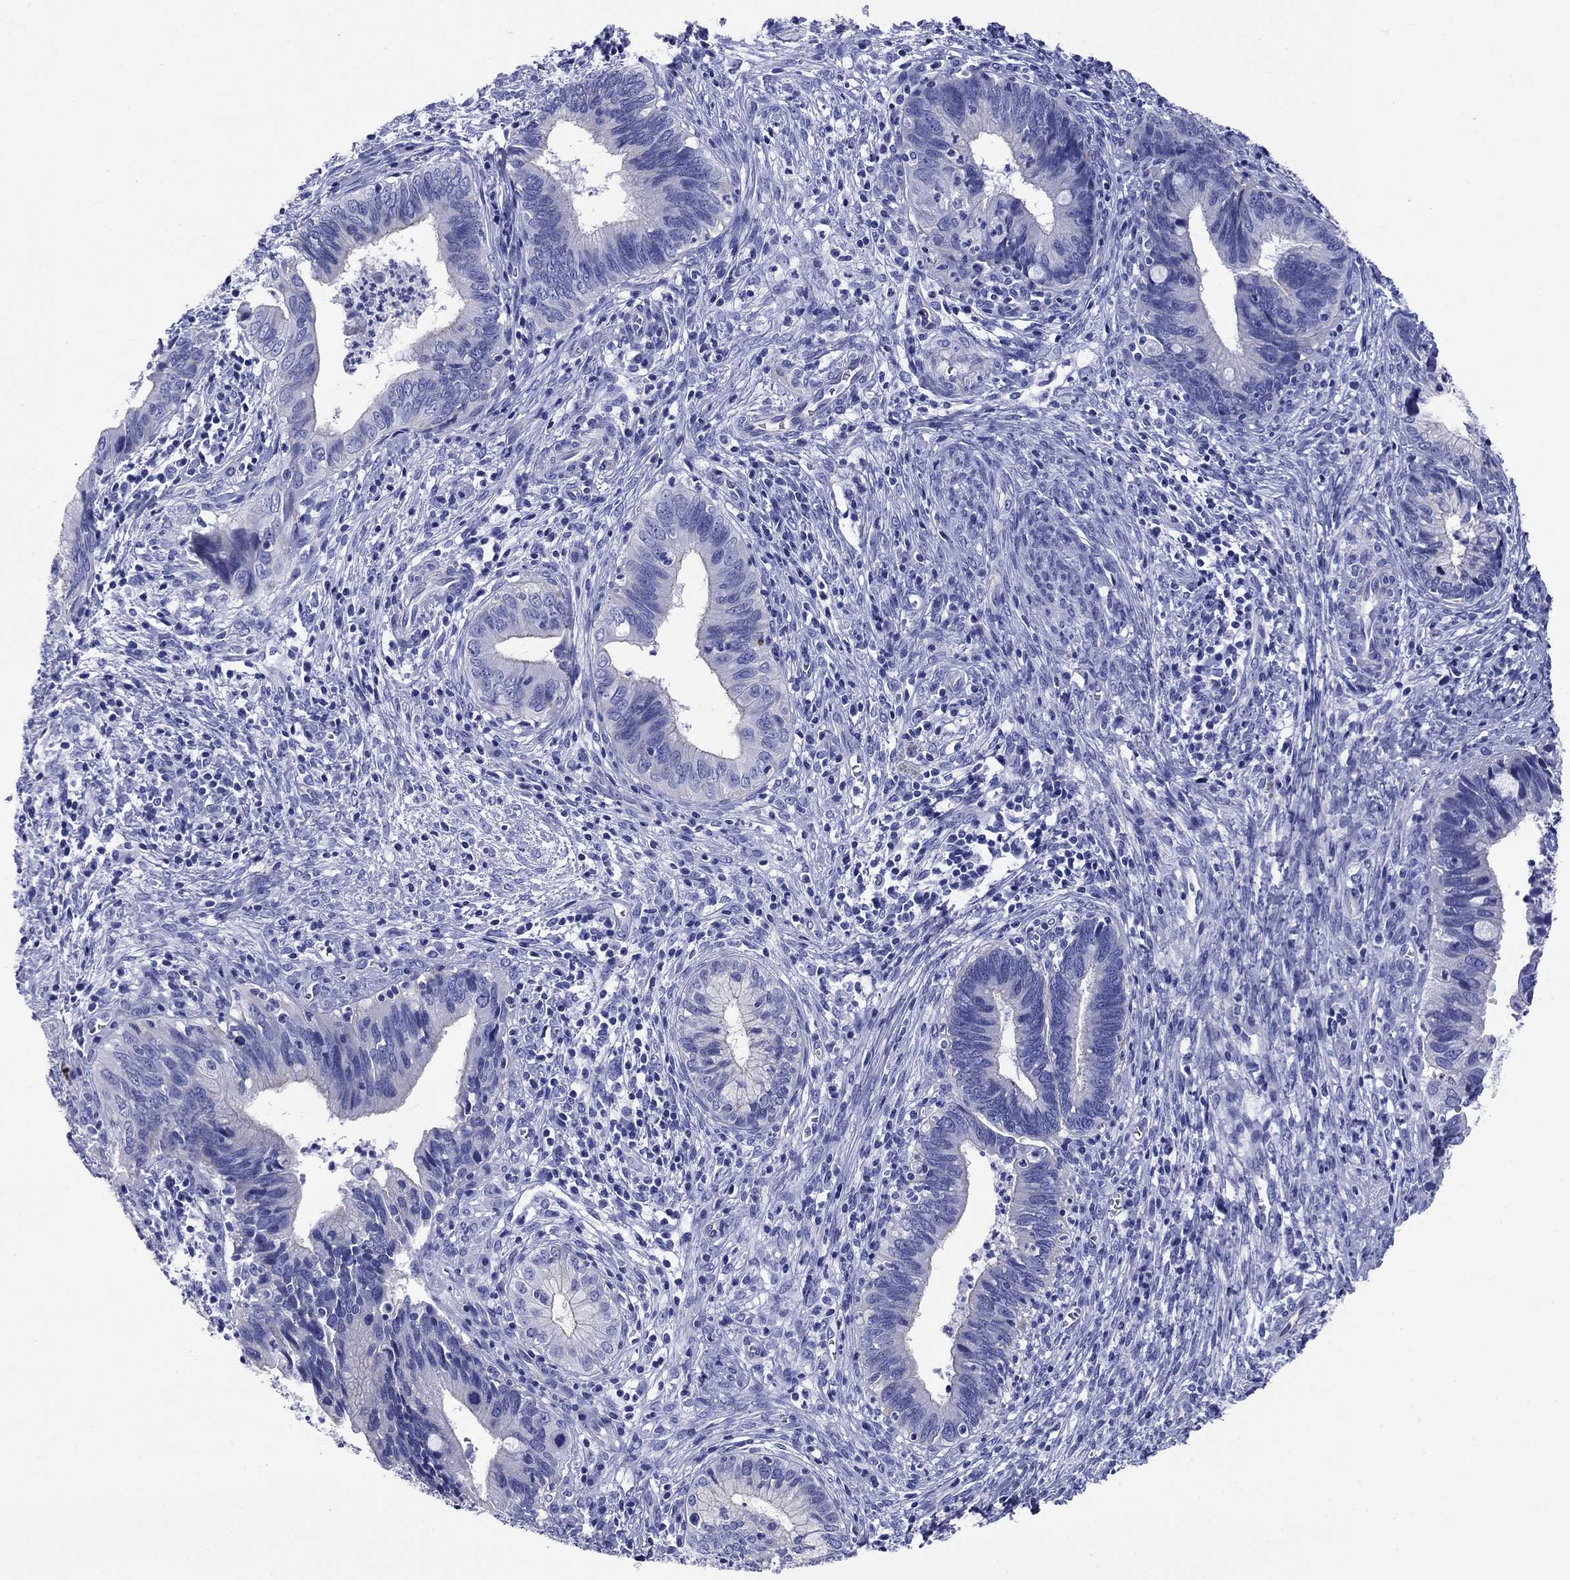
{"staining": {"intensity": "negative", "quantity": "none", "location": "none"}, "tissue": "cervical cancer", "cell_type": "Tumor cells", "image_type": "cancer", "snomed": [{"axis": "morphology", "description": "Adenocarcinoma, NOS"}, {"axis": "topography", "description": "Cervix"}], "caption": "Immunohistochemistry histopathology image of human cervical cancer stained for a protein (brown), which exhibits no expression in tumor cells.", "gene": "SLC1A2", "patient": {"sex": "female", "age": 42}}